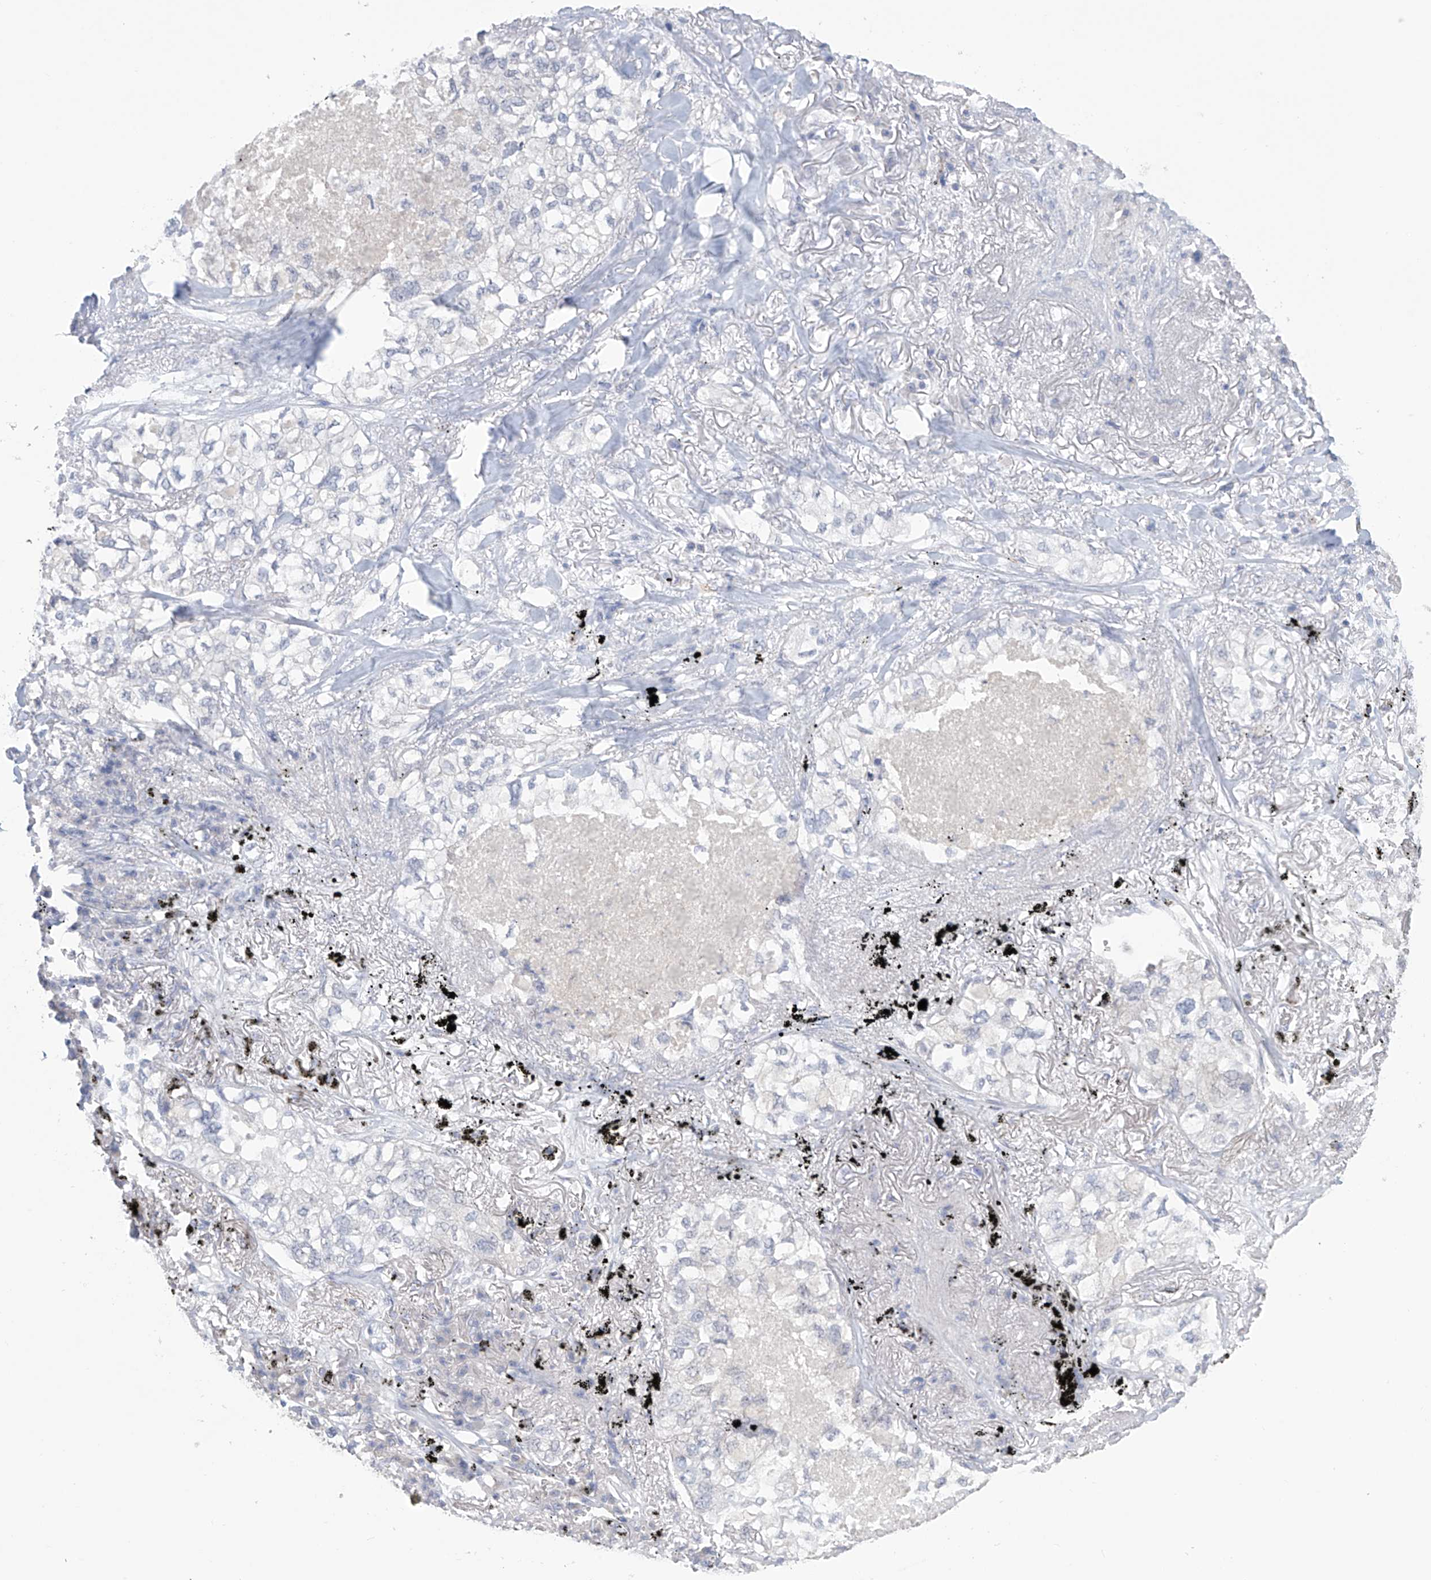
{"staining": {"intensity": "negative", "quantity": "none", "location": "none"}, "tissue": "lung cancer", "cell_type": "Tumor cells", "image_type": "cancer", "snomed": [{"axis": "morphology", "description": "Adenocarcinoma, NOS"}, {"axis": "topography", "description": "Lung"}], "caption": "Tumor cells are negative for protein expression in human lung cancer.", "gene": "IBA57", "patient": {"sex": "male", "age": 65}}